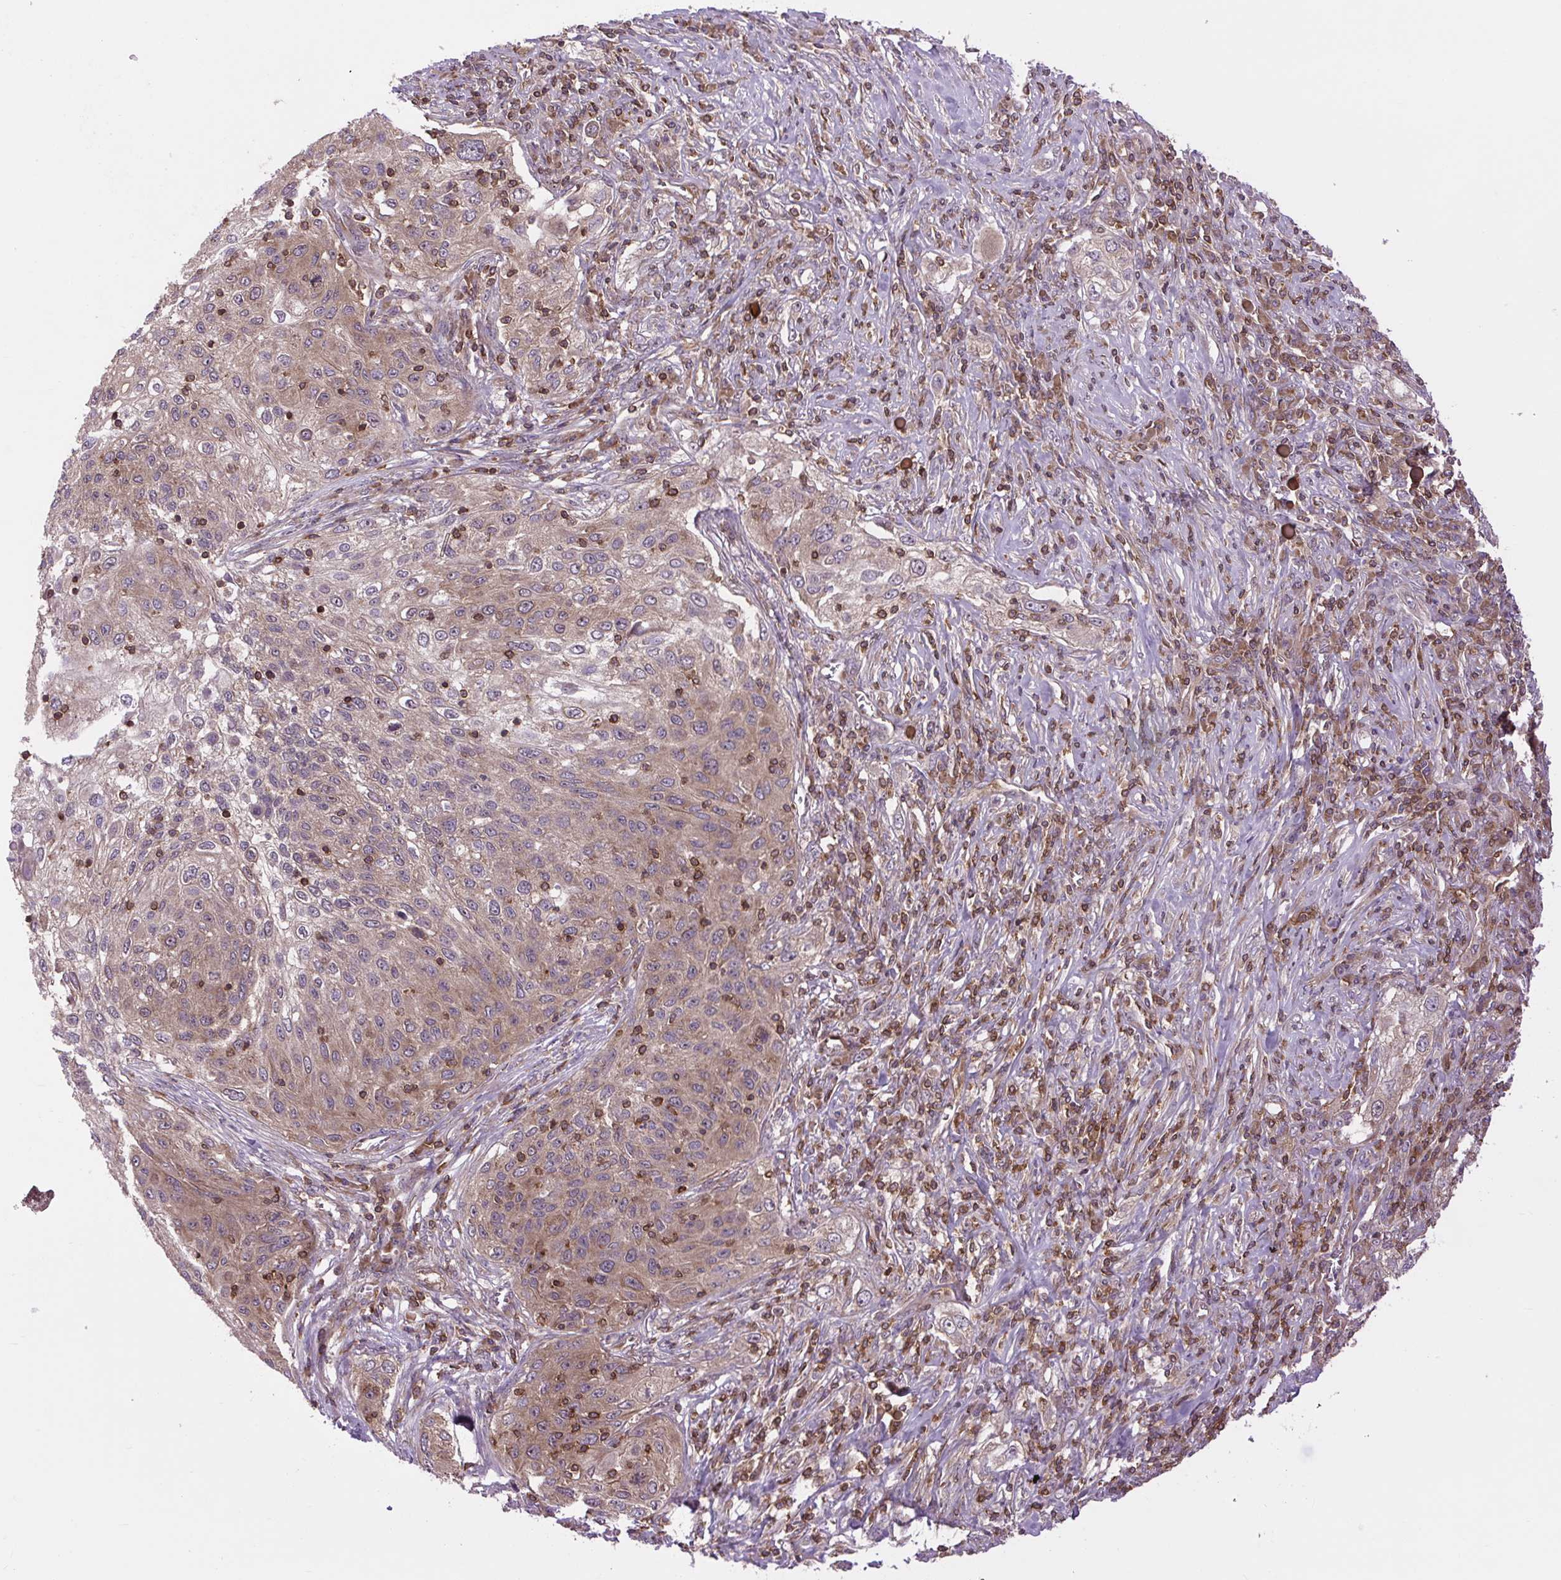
{"staining": {"intensity": "moderate", "quantity": "25%-75%", "location": "cytoplasmic/membranous"}, "tissue": "lung cancer", "cell_type": "Tumor cells", "image_type": "cancer", "snomed": [{"axis": "morphology", "description": "Squamous cell carcinoma, NOS"}, {"axis": "topography", "description": "Lung"}], "caption": "Lung cancer tissue demonstrates moderate cytoplasmic/membranous expression in about 25%-75% of tumor cells", "gene": "PLCG1", "patient": {"sex": "female", "age": 69}}